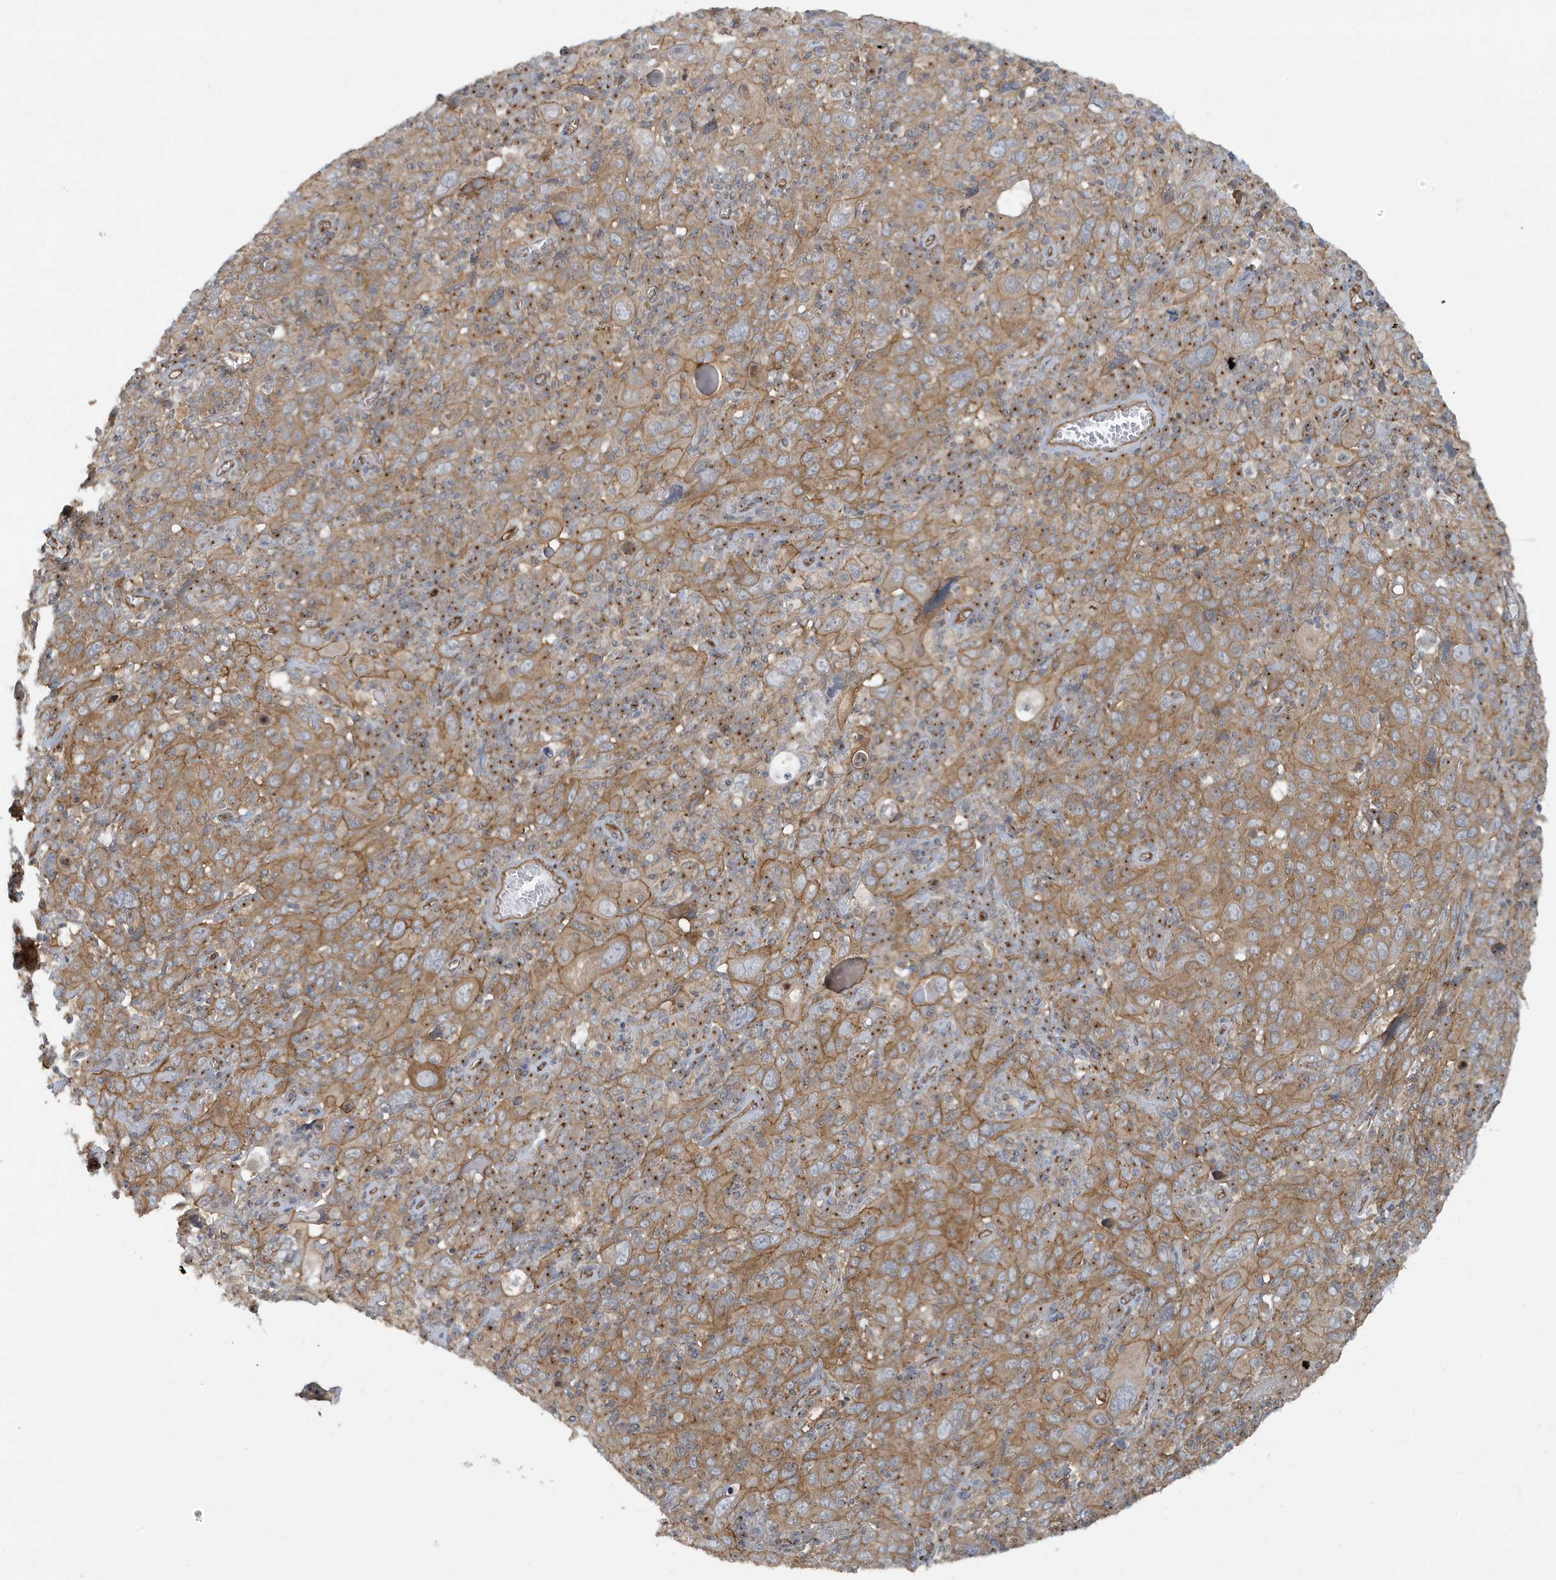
{"staining": {"intensity": "moderate", "quantity": ">75%", "location": "cytoplasmic/membranous"}, "tissue": "cervical cancer", "cell_type": "Tumor cells", "image_type": "cancer", "snomed": [{"axis": "morphology", "description": "Squamous cell carcinoma, NOS"}, {"axis": "topography", "description": "Cervix"}], "caption": "Immunohistochemistry (IHC) histopathology image of neoplastic tissue: human cervical squamous cell carcinoma stained using immunohistochemistry demonstrates medium levels of moderate protein expression localized specifically in the cytoplasmic/membranous of tumor cells, appearing as a cytoplasmic/membranous brown color.", "gene": "ATP23", "patient": {"sex": "female", "age": 46}}